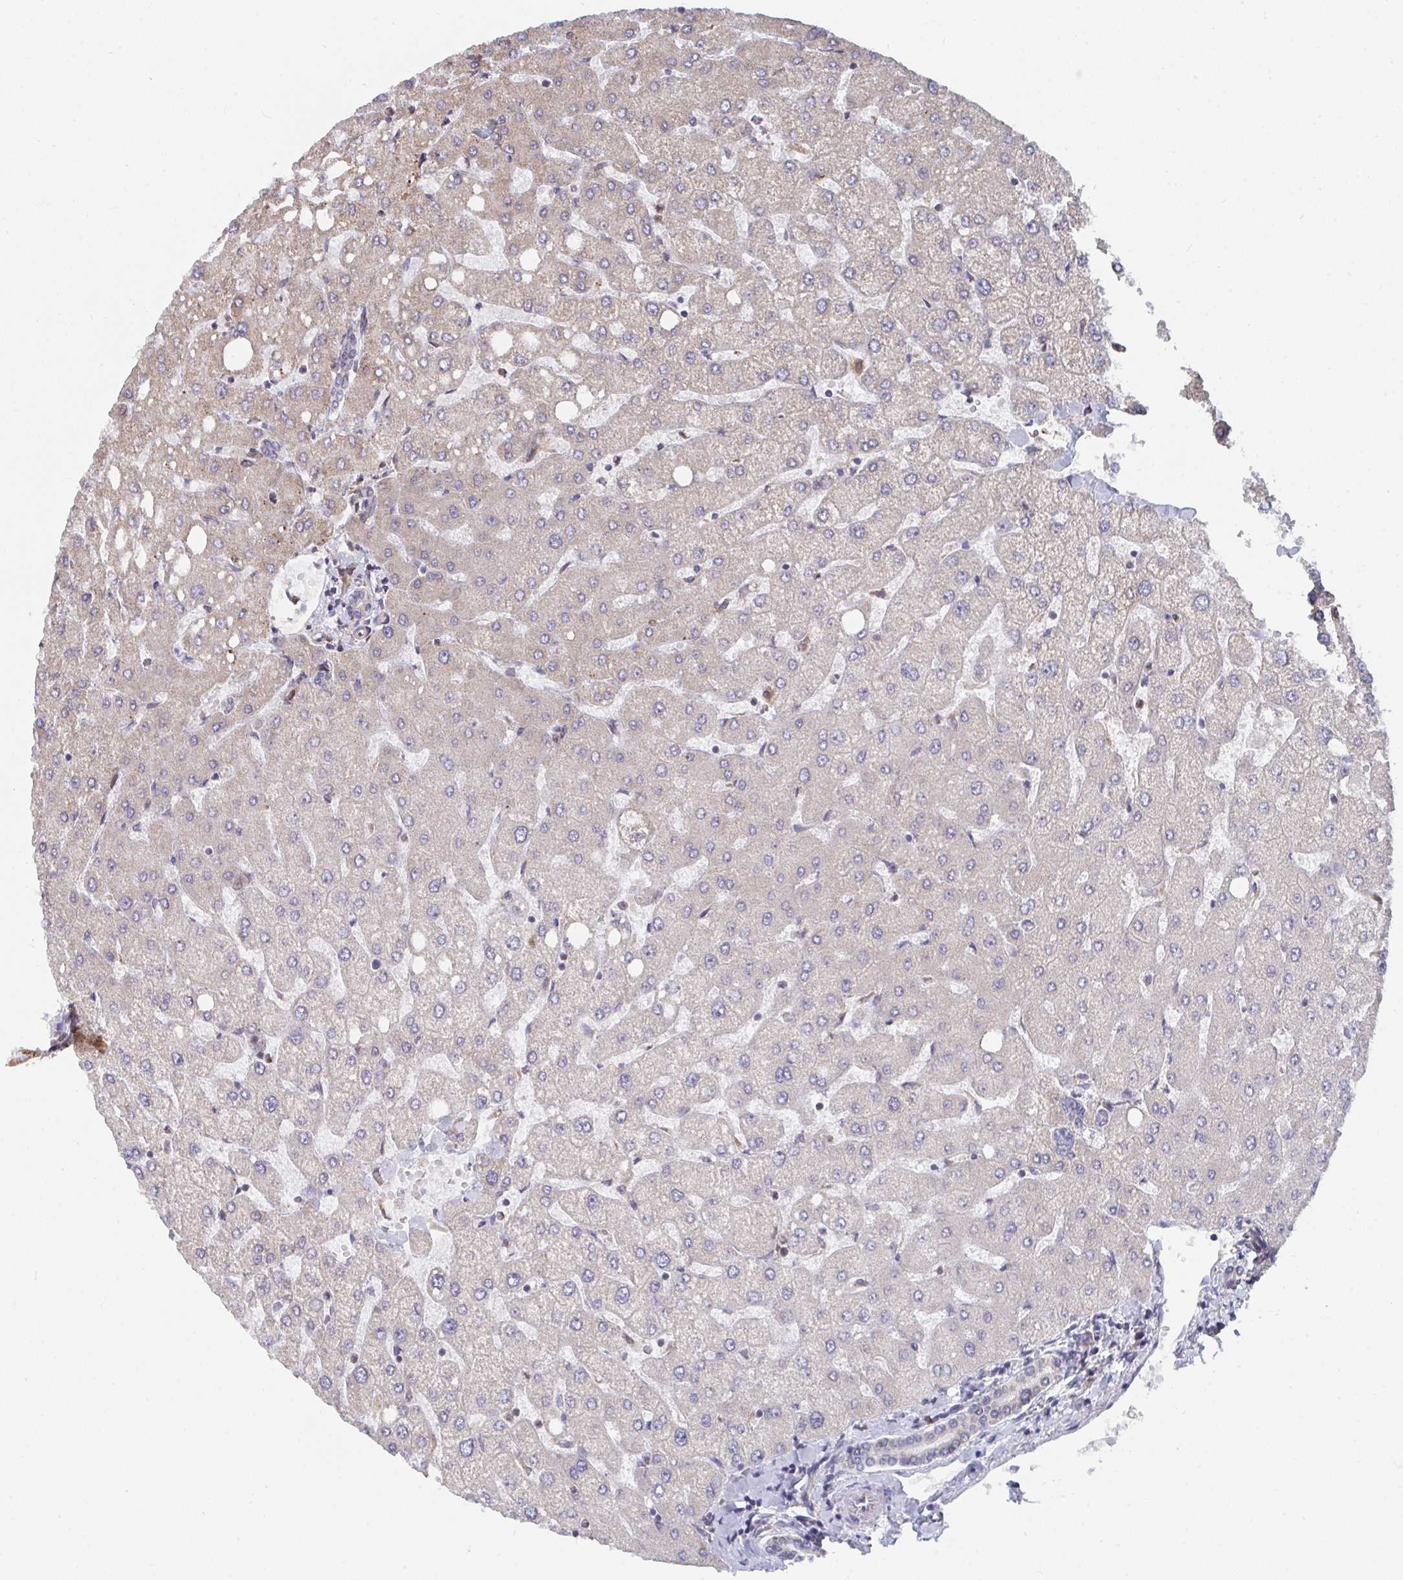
{"staining": {"intensity": "negative", "quantity": "none", "location": "none"}, "tissue": "liver", "cell_type": "Cholangiocytes", "image_type": "normal", "snomed": [{"axis": "morphology", "description": "Normal tissue, NOS"}, {"axis": "topography", "description": "Liver"}], "caption": "An immunohistochemistry (IHC) photomicrograph of unremarkable liver is shown. There is no staining in cholangiocytes of liver. The staining is performed using DAB brown chromogen with nuclei counter-stained in using hematoxylin.", "gene": "ELAVL1", "patient": {"sex": "female", "age": 54}}